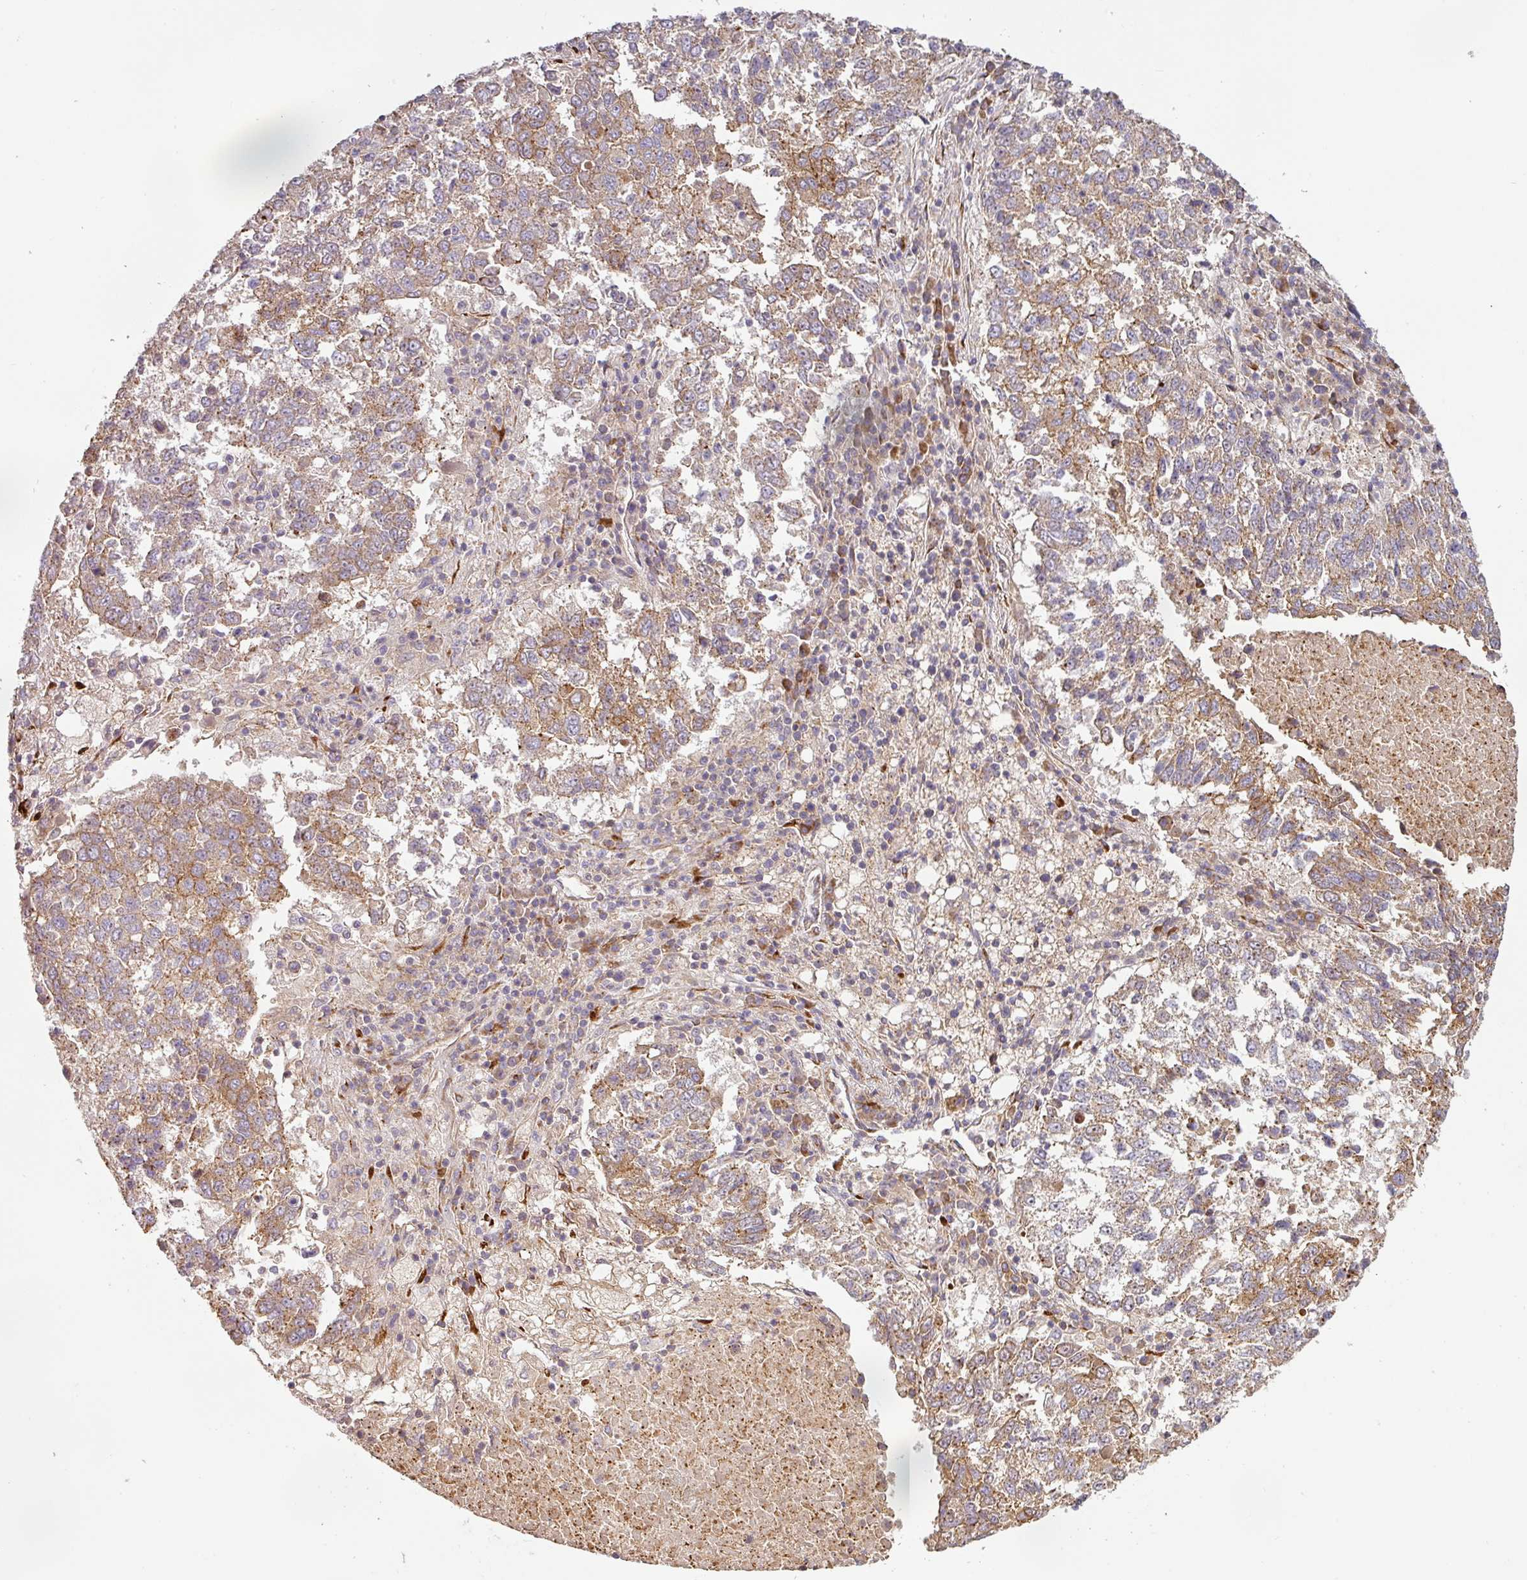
{"staining": {"intensity": "moderate", "quantity": ">75%", "location": "cytoplasmic/membranous"}, "tissue": "lung cancer", "cell_type": "Tumor cells", "image_type": "cancer", "snomed": [{"axis": "morphology", "description": "Squamous cell carcinoma, NOS"}, {"axis": "topography", "description": "Lung"}], "caption": "Protein expression analysis of lung squamous cell carcinoma reveals moderate cytoplasmic/membranous expression in approximately >75% of tumor cells. (DAB (3,3'-diaminobenzidine) IHC, brown staining for protein, blue staining for nuclei).", "gene": "CASP2", "patient": {"sex": "male", "age": 73}}